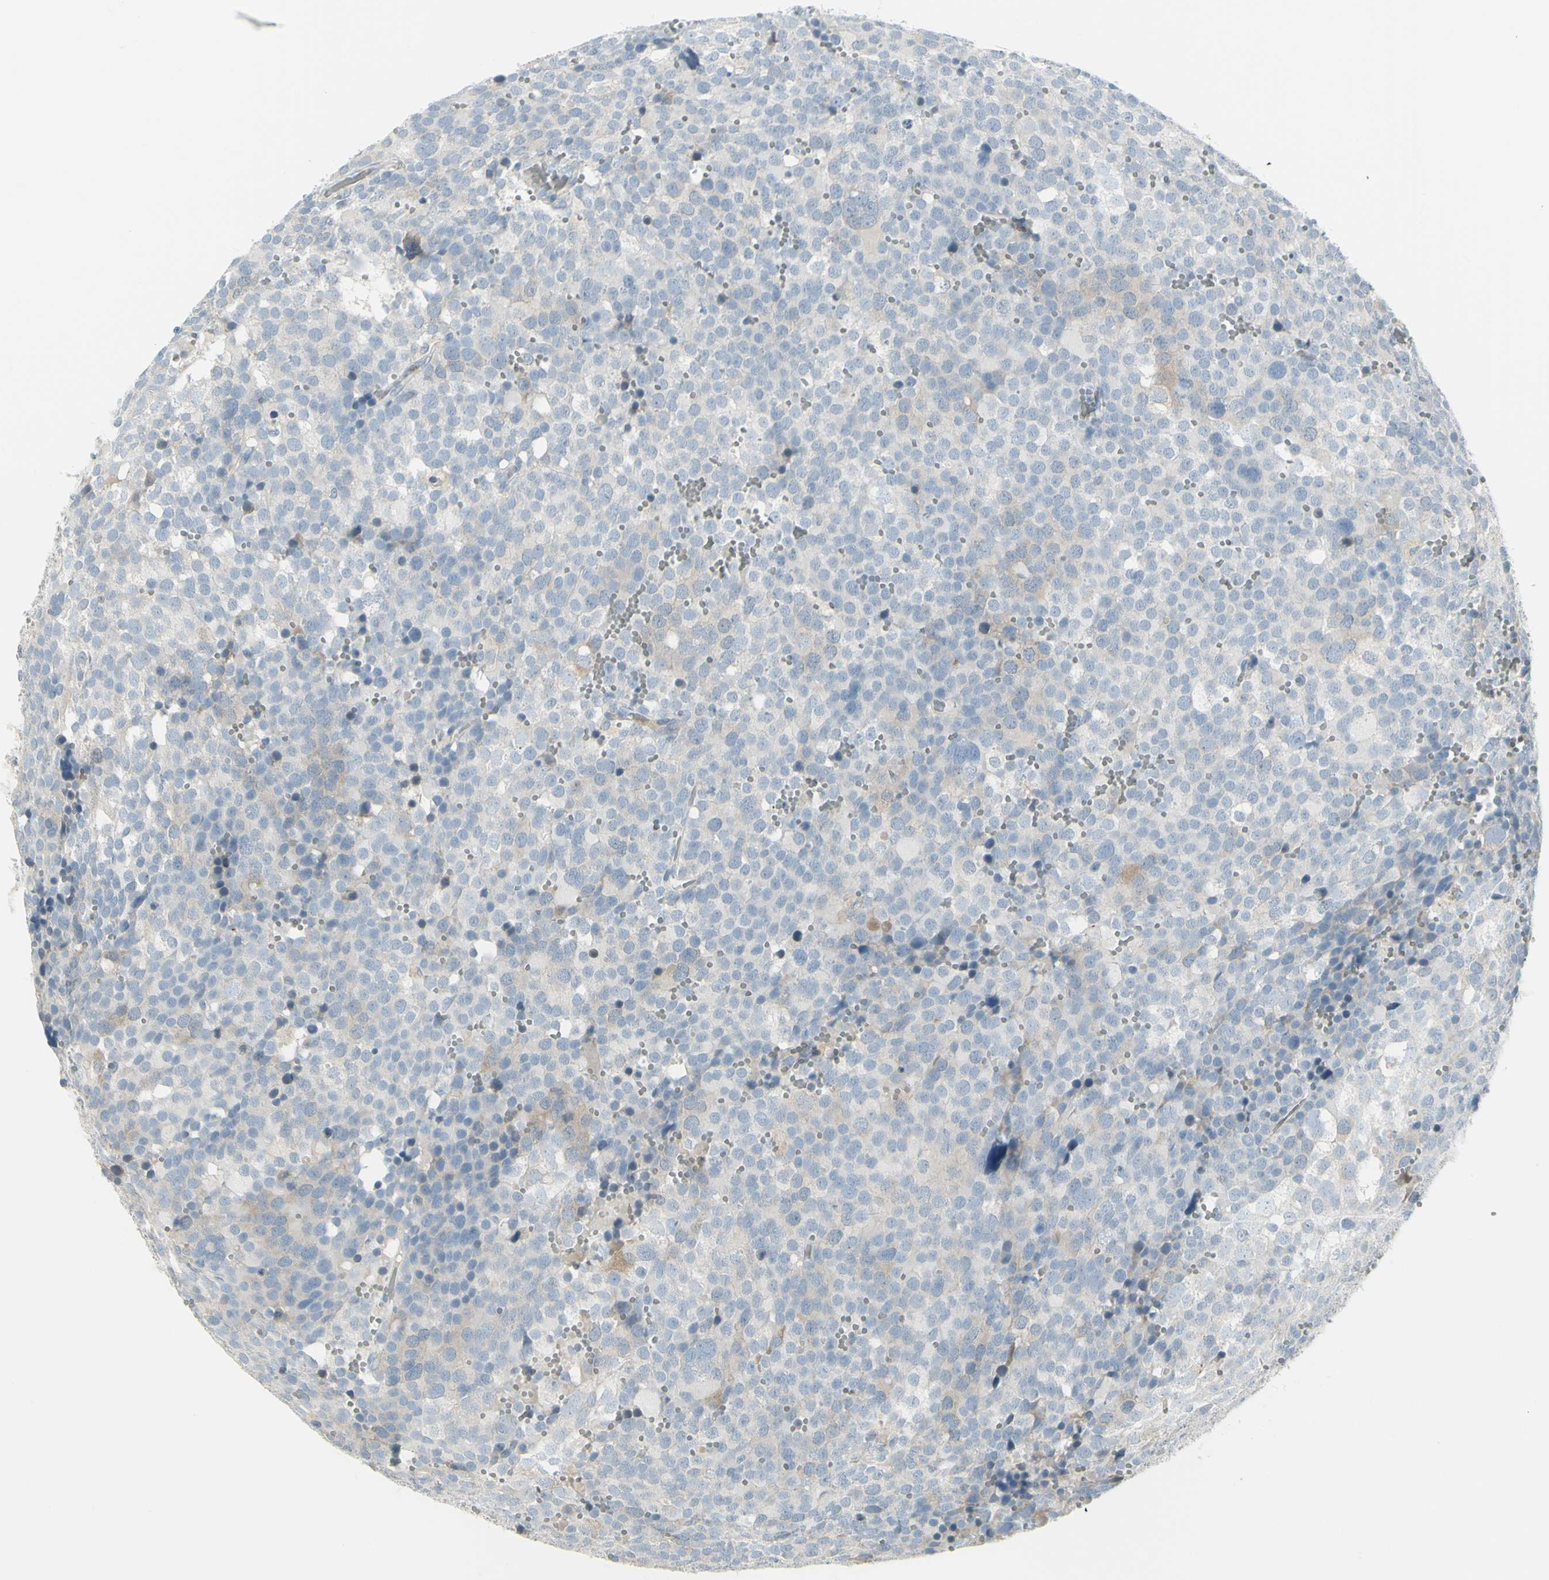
{"staining": {"intensity": "weak", "quantity": "<25%", "location": "cytoplasmic/membranous"}, "tissue": "testis cancer", "cell_type": "Tumor cells", "image_type": "cancer", "snomed": [{"axis": "morphology", "description": "Seminoma, NOS"}, {"axis": "topography", "description": "Testis"}], "caption": "Immunohistochemistry histopathology image of human testis seminoma stained for a protein (brown), which demonstrates no staining in tumor cells. (DAB immunohistochemistry (IHC) visualized using brightfield microscopy, high magnification).", "gene": "CCNB2", "patient": {"sex": "male", "age": 71}}